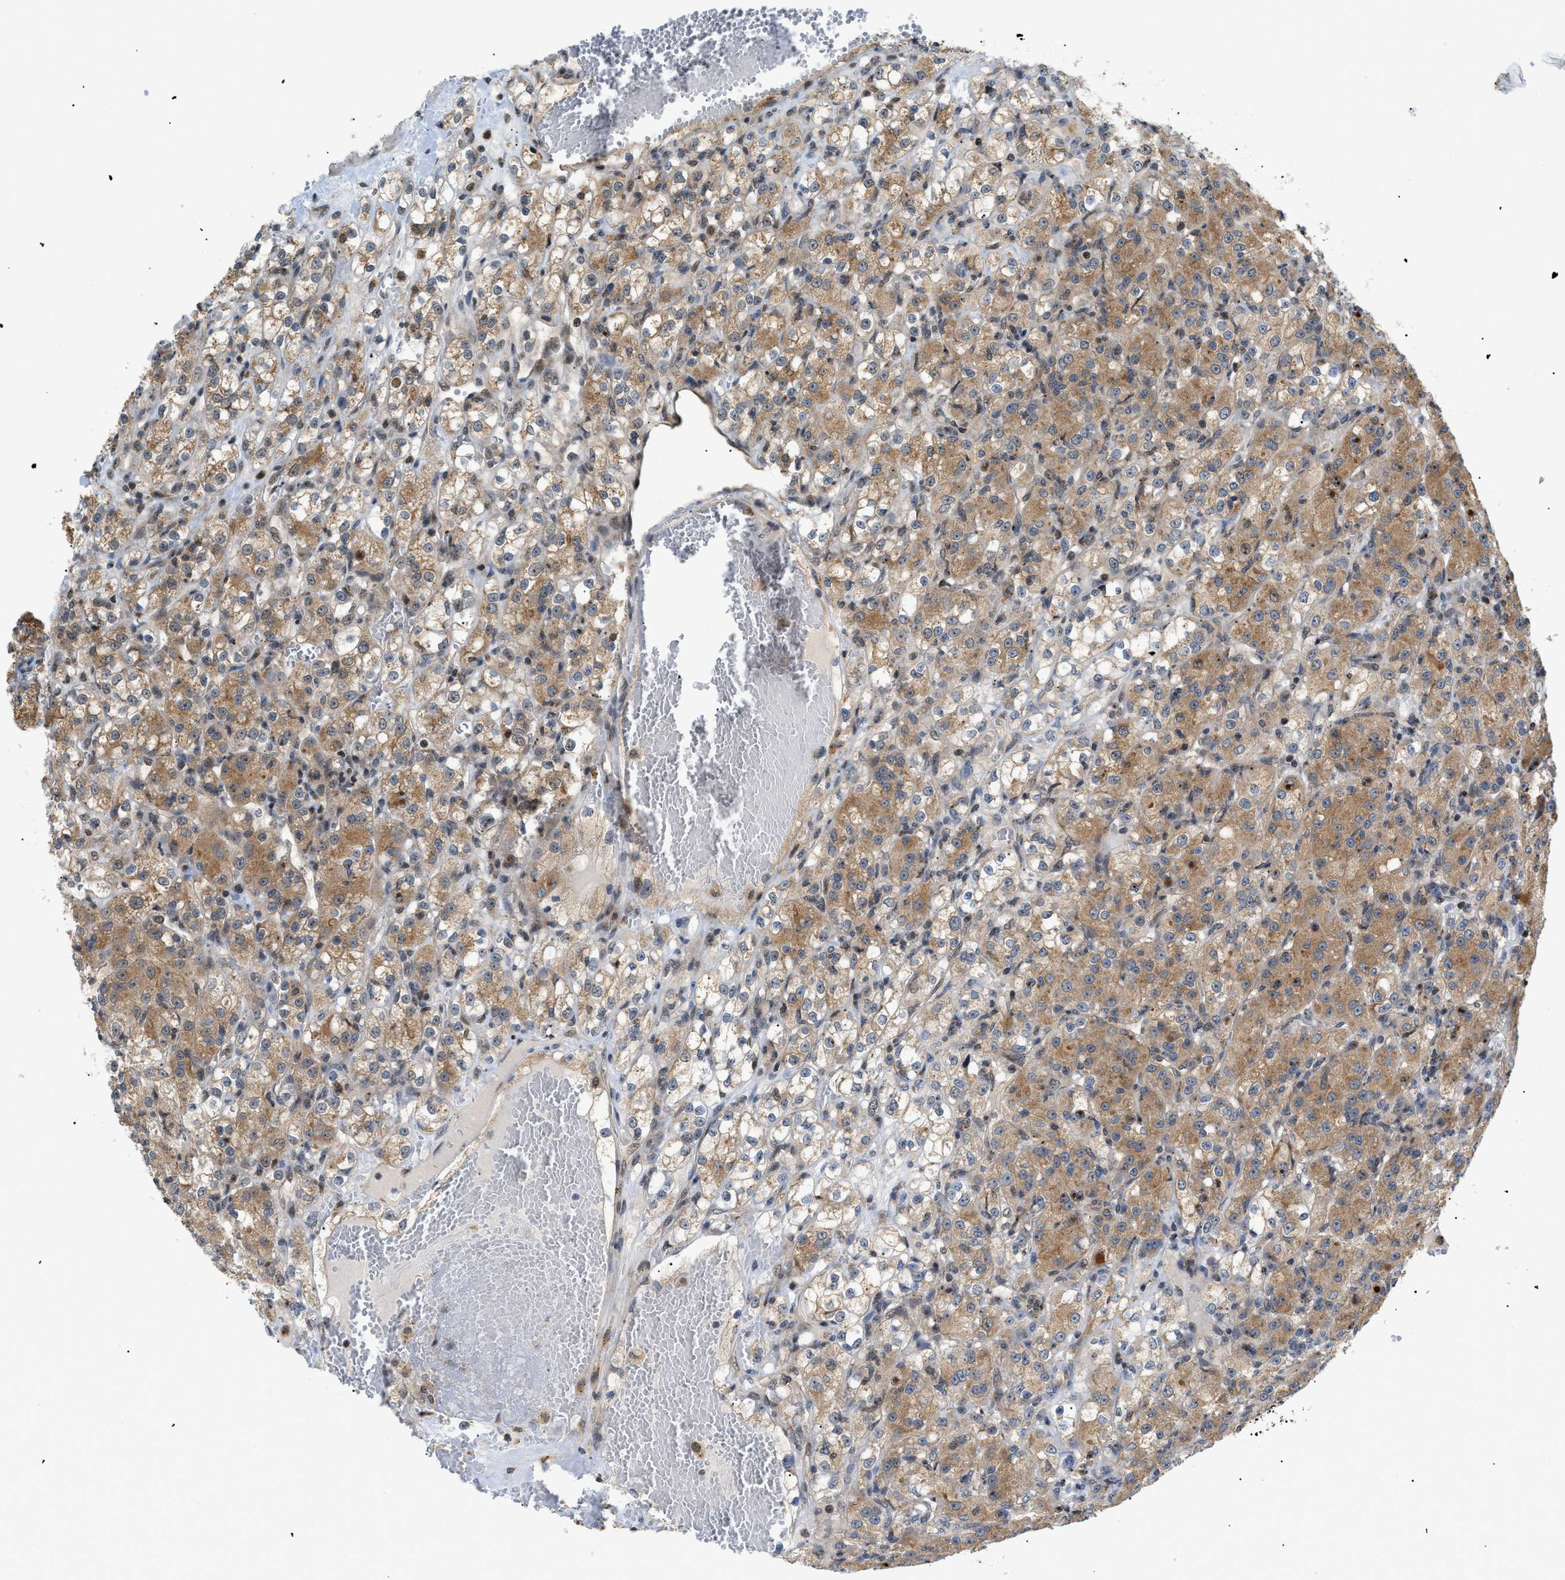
{"staining": {"intensity": "moderate", "quantity": ">75%", "location": "cytoplasmic/membranous"}, "tissue": "renal cancer", "cell_type": "Tumor cells", "image_type": "cancer", "snomed": [{"axis": "morphology", "description": "Normal tissue, NOS"}, {"axis": "morphology", "description": "Adenocarcinoma, NOS"}, {"axis": "topography", "description": "Kidney"}], "caption": "Tumor cells demonstrate medium levels of moderate cytoplasmic/membranous expression in about >75% of cells in renal adenocarcinoma. Using DAB (brown) and hematoxylin (blue) stains, captured at high magnification using brightfield microscopy.", "gene": "ZBTB11", "patient": {"sex": "male", "age": 61}}